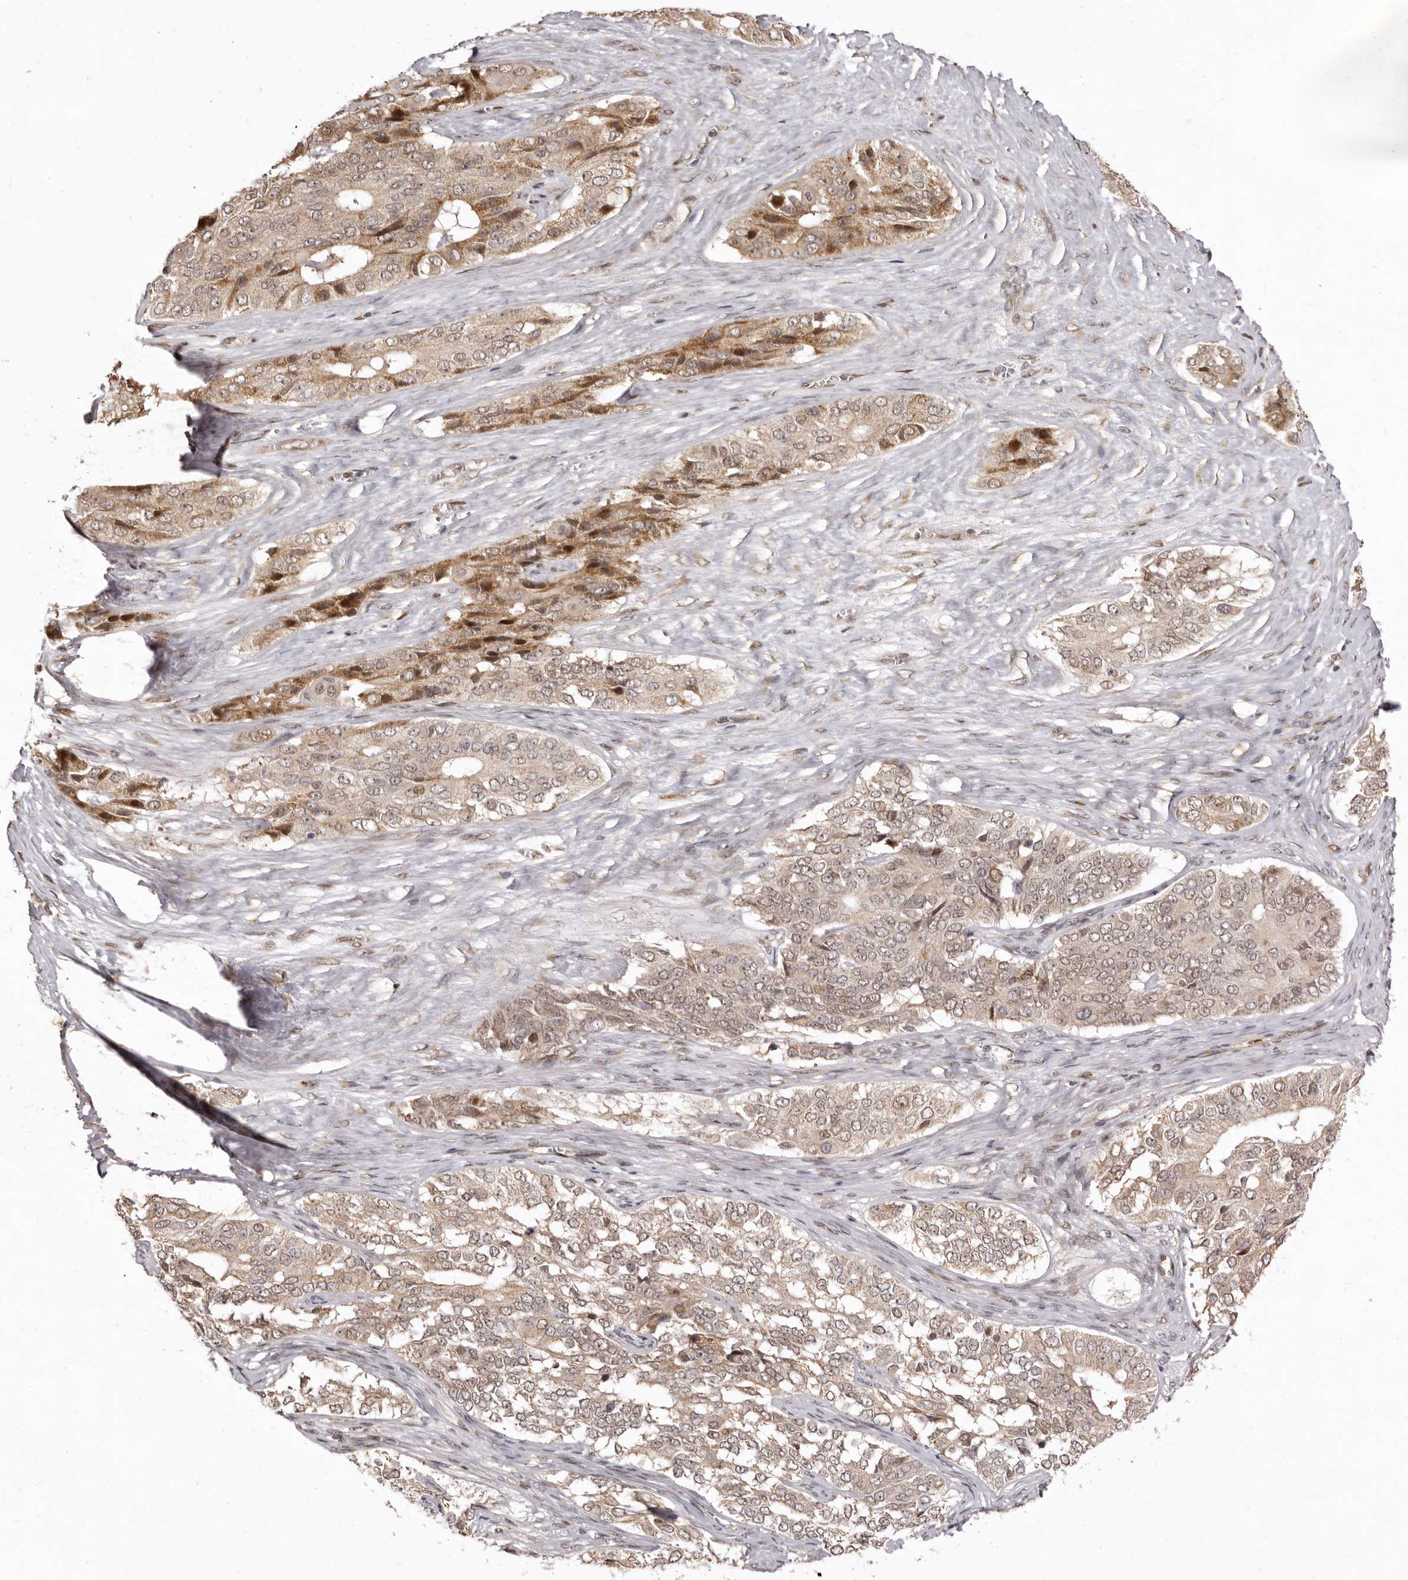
{"staining": {"intensity": "moderate", "quantity": ">75%", "location": "cytoplasmic/membranous,nuclear"}, "tissue": "ovarian cancer", "cell_type": "Tumor cells", "image_type": "cancer", "snomed": [{"axis": "morphology", "description": "Carcinoma, endometroid"}, {"axis": "topography", "description": "Ovary"}], "caption": "Ovarian cancer stained with a protein marker exhibits moderate staining in tumor cells.", "gene": "ZNF326", "patient": {"sex": "female", "age": 51}}